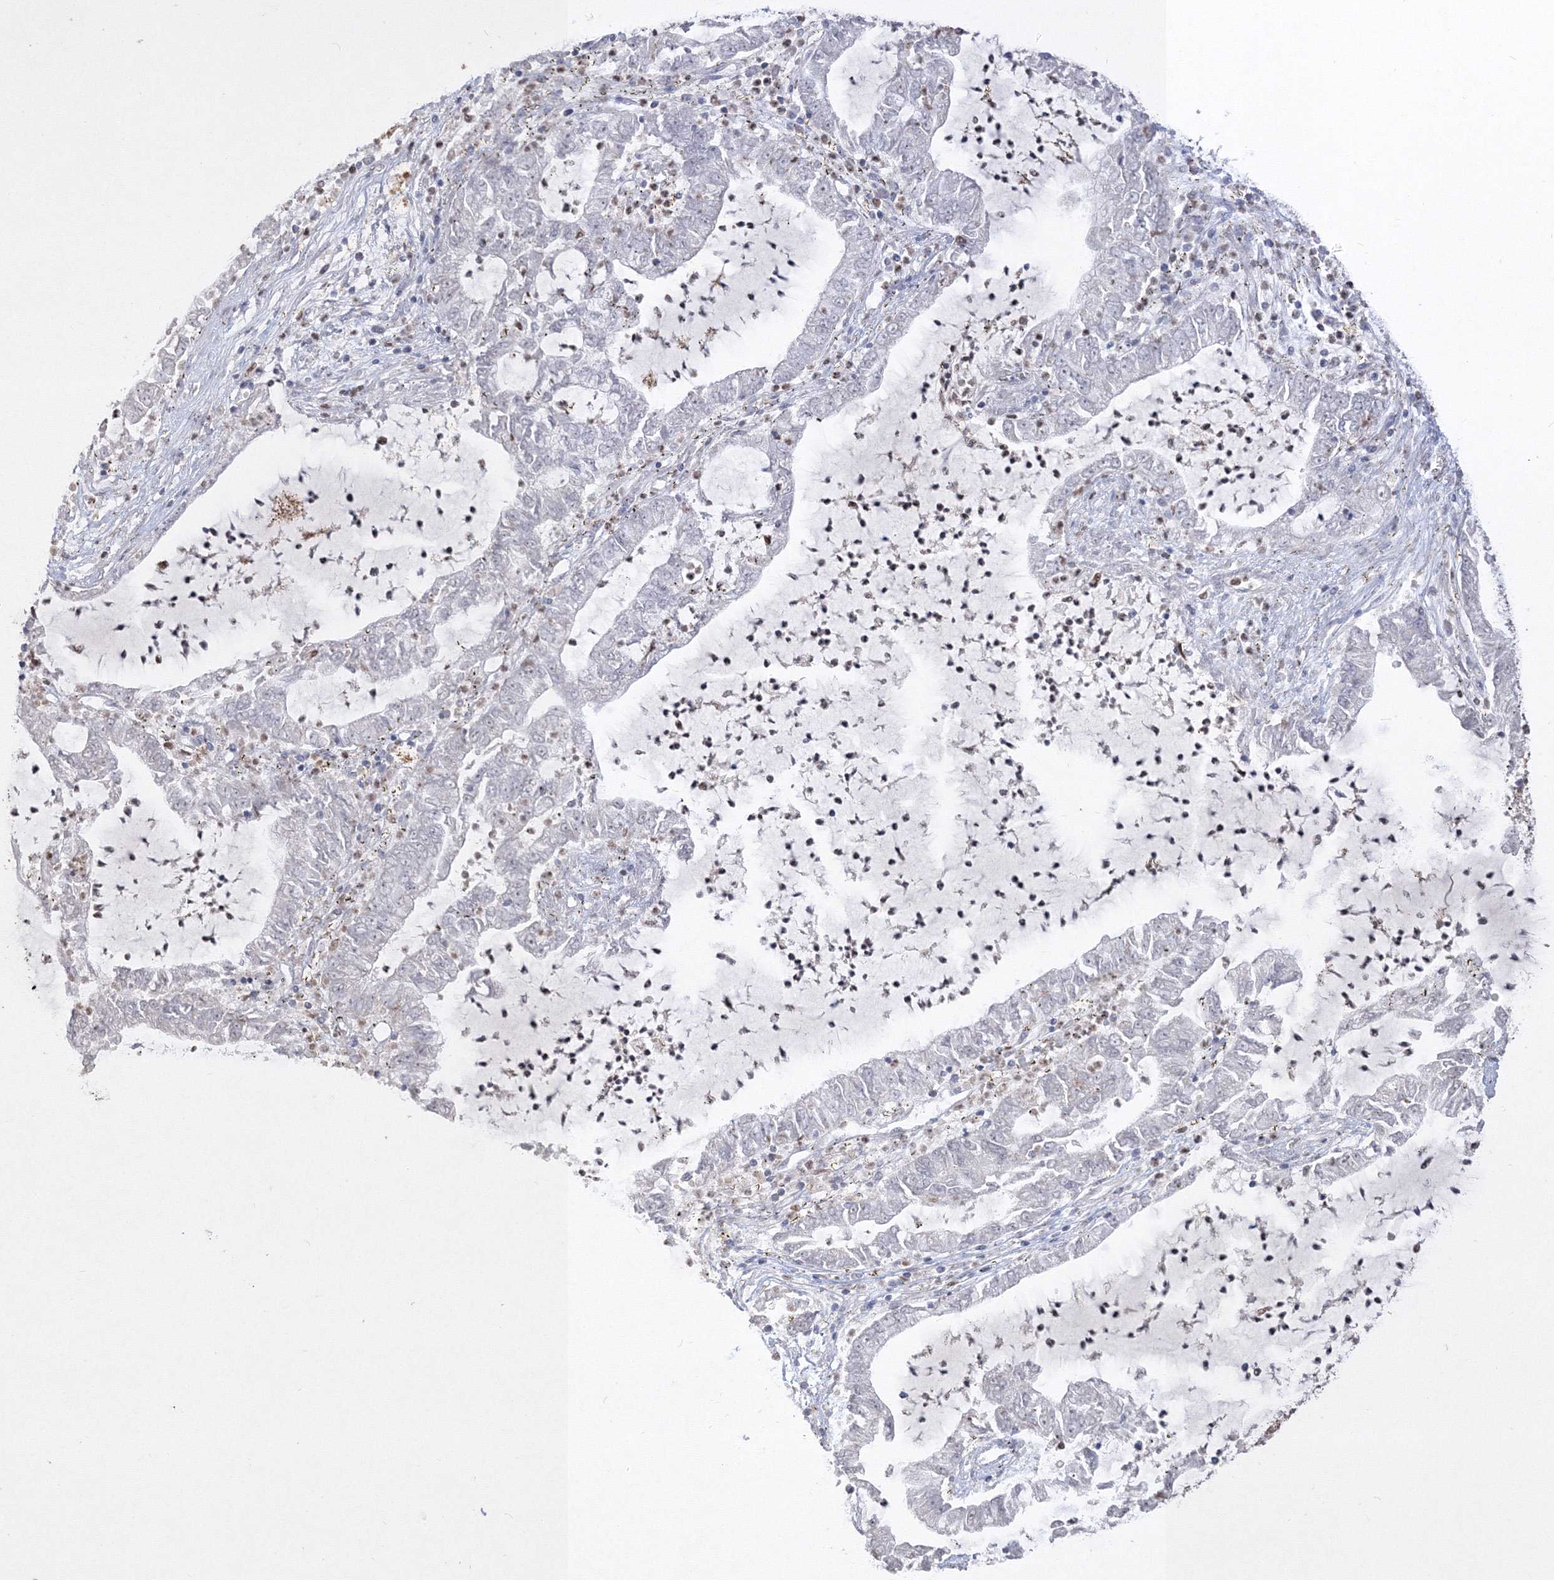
{"staining": {"intensity": "negative", "quantity": "none", "location": "none"}, "tissue": "lung cancer", "cell_type": "Tumor cells", "image_type": "cancer", "snomed": [{"axis": "morphology", "description": "Adenocarcinoma, NOS"}, {"axis": "topography", "description": "Lung"}], "caption": "Immunohistochemistry (IHC) photomicrograph of lung cancer stained for a protein (brown), which demonstrates no staining in tumor cells. The staining is performed using DAB (3,3'-diaminobenzidine) brown chromogen with nuclei counter-stained in using hematoxylin.", "gene": "TMEM50B", "patient": {"sex": "female", "age": 51}}